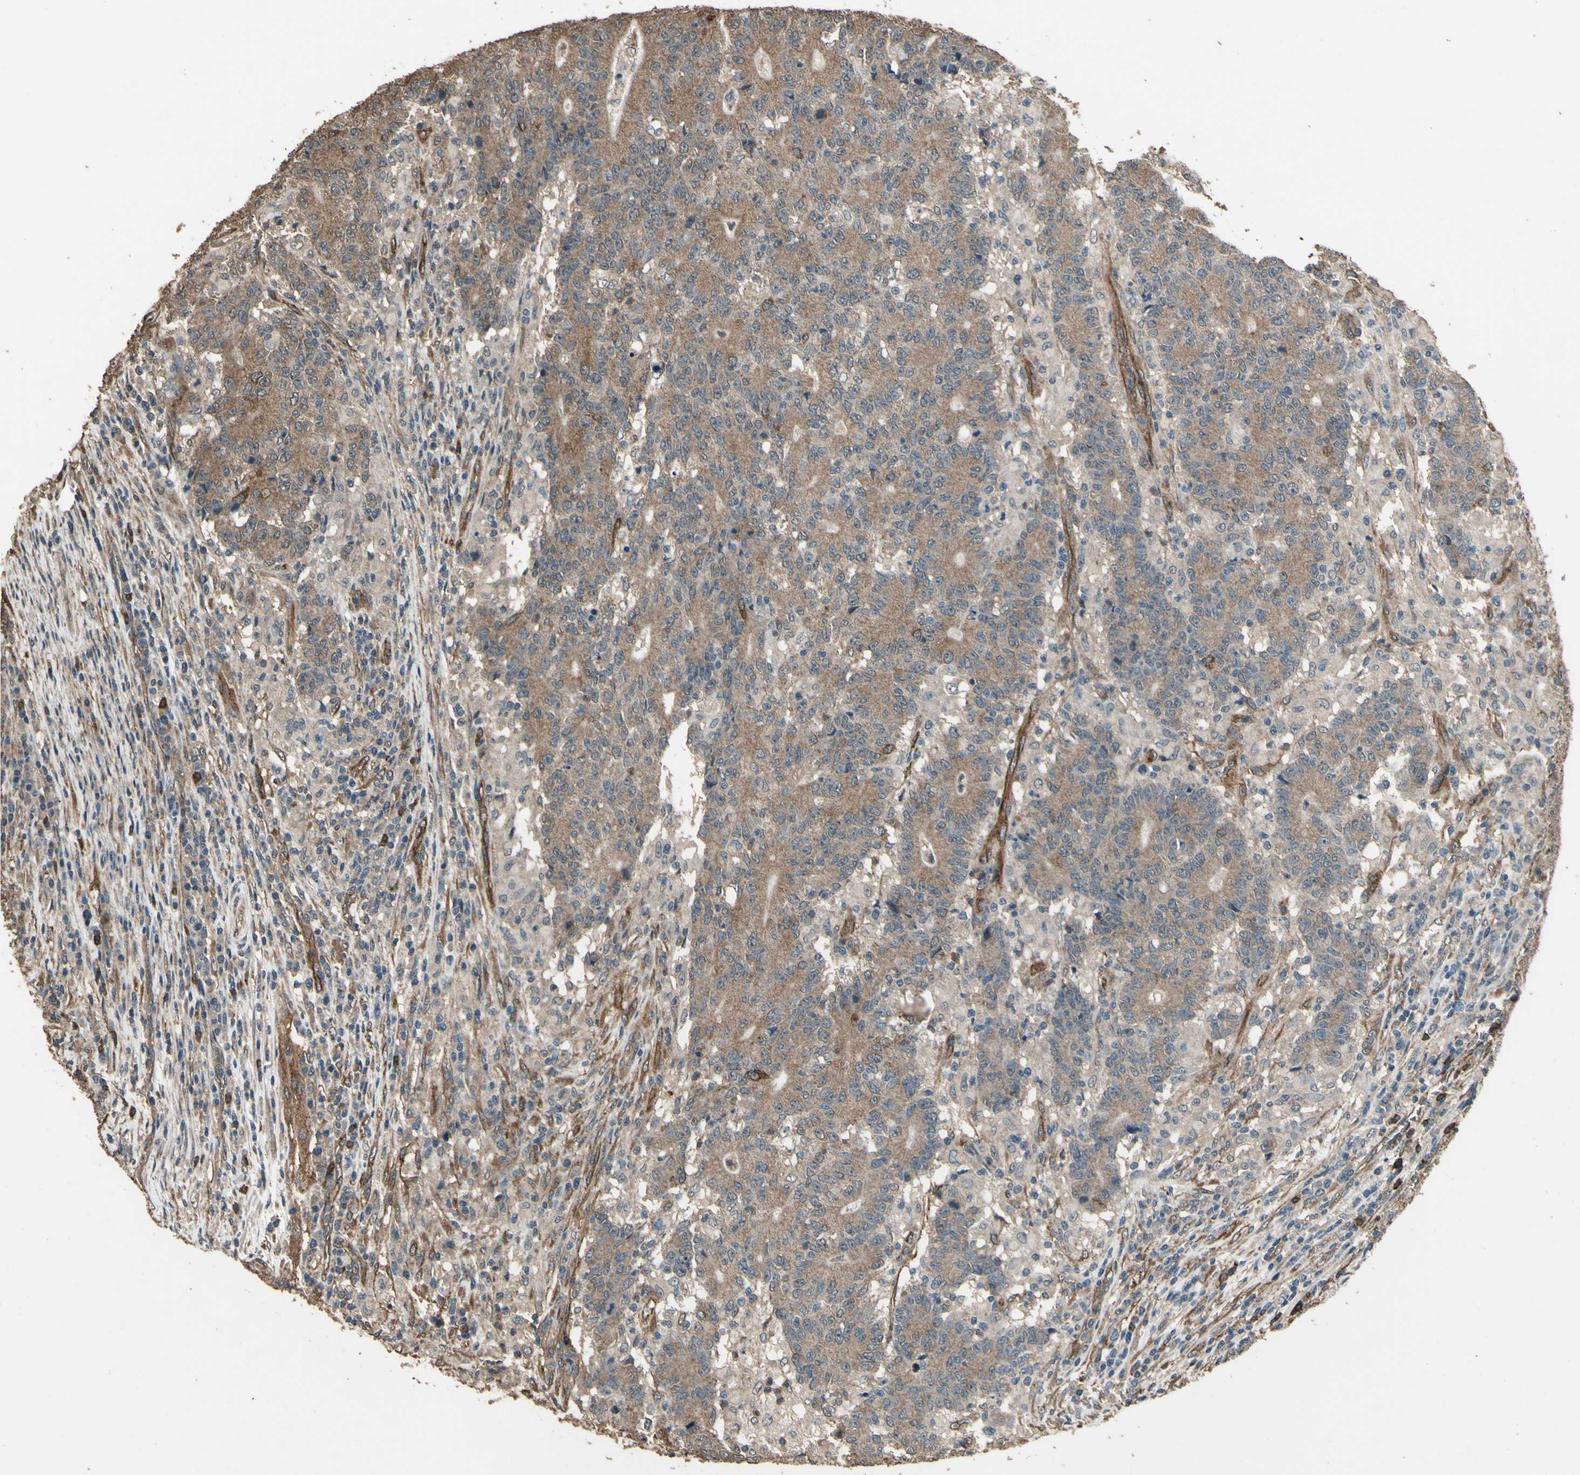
{"staining": {"intensity": "moderate", "quantity": ">75%", "location": "cytoplasmic/membranous"}, "tissue": "colorectal cancer", "cell_type": "Tumor cells", "image_type": "cancer", "snomed": [{"axis": "morphology", "description": "Normal tissue, NOS"}, {"axis": "morphology", "description": "Adenocarcinoma, NOS"}, {"axis": "topography", "description": "Colon"}], "caption": "Protein expression by immunohistochemistry reveals moderate cytoplasmic/membranous staining in approximately >75% of tumor cells in colorectal adenocarcinoma.", "gene": "TSPO", "patient": {"sex": "female", "age": 75}}